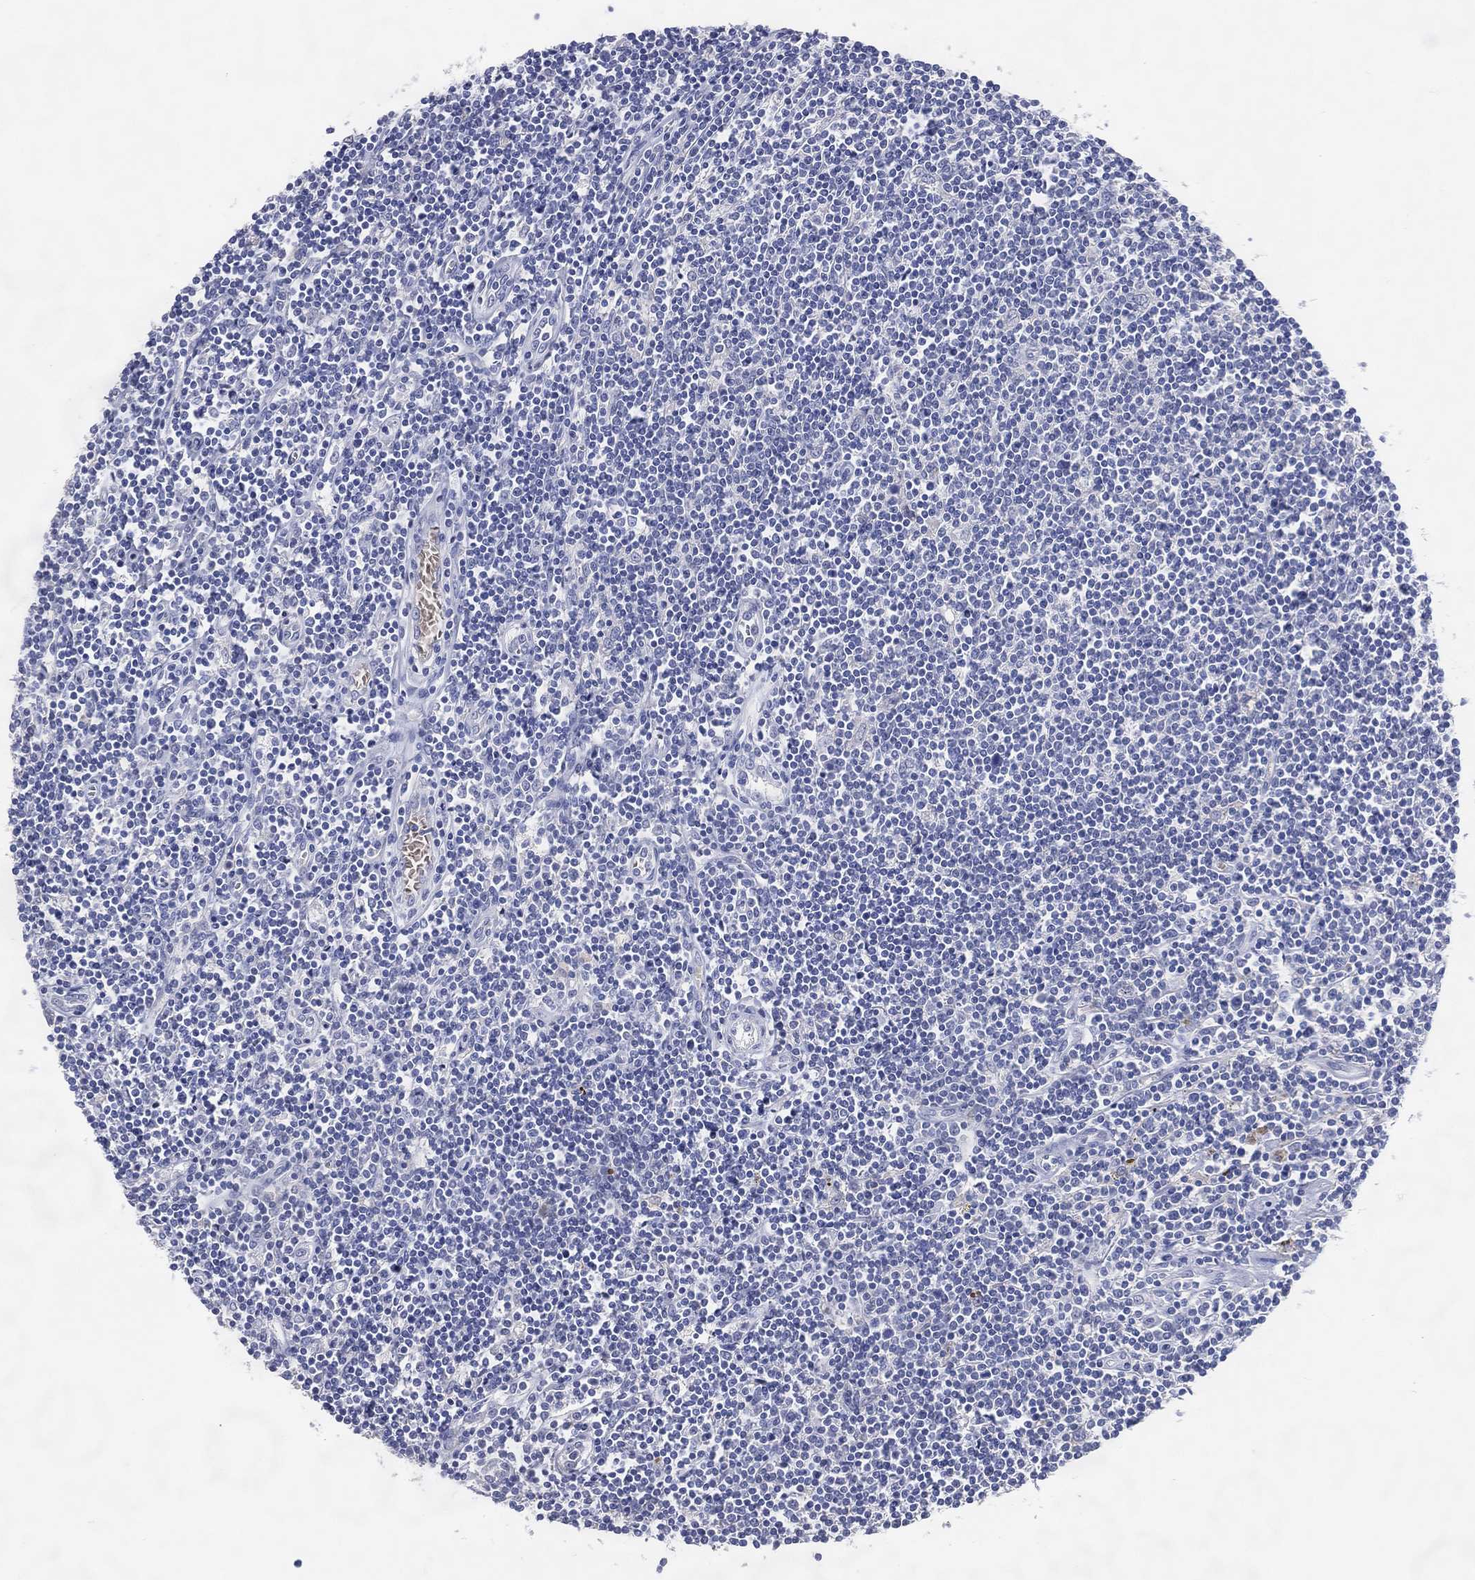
{"staining": {"intensity": "negative", "quantity": "none", "location": "none"}, "tissue": "lymphoma", "cell_type": "Tumor cells", "image_type": "cancer", "snomed": [{"axis": "morphology", "description": "Hodgkin's disease, NOS"}, {"axis": "topography", "description": "Lymph node"}], "caption": "A high-resolution image shows immunohistochemistry (IHC) staining of Hodgkin's disease, which exhibits no significant positivity in tumor cells.", "gene": "DNAH6", "patient": {"sex": "male", "age": 40}}